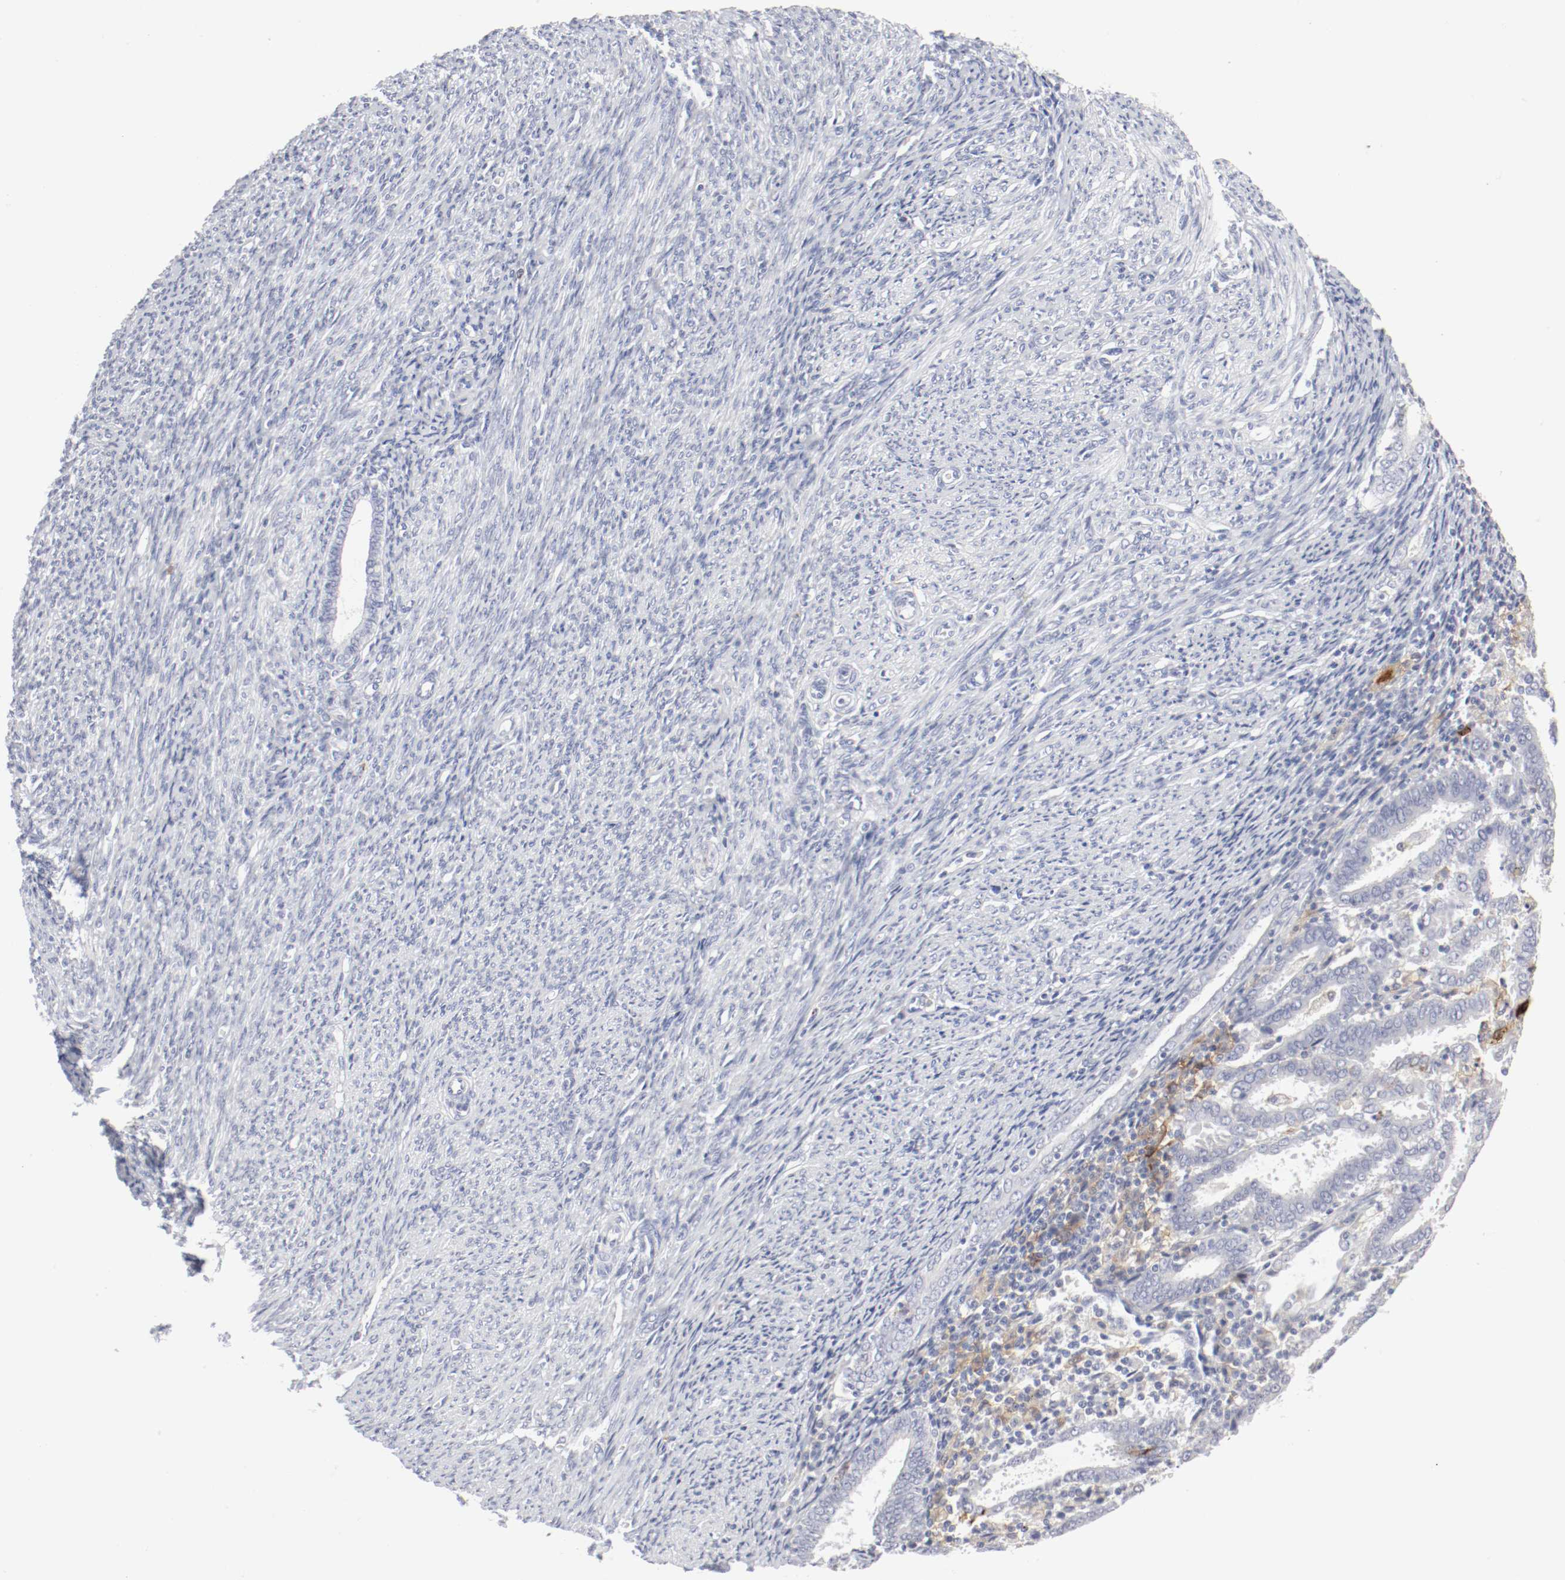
{"staining": {"intensity": "negative", "quantity": "none", "location": "none"}, "tissue": "endometrial cancer", "cell_type": "Tumor cells", "image_type": "cancer", "snomed": [{"axis": "morphology", "description": "Adenocarcinoma, NOS"}, {"axis": "topography", "description": "Uterus"}], "caption": "High power microscopy photomicrograph of an immunohistochemistry histopathology image of adenocarcinoma (endometrial), revealing no significant expression in tumor cells.", "gene": "ITGAX", "patient": {"sex": "female", "age": 83}}